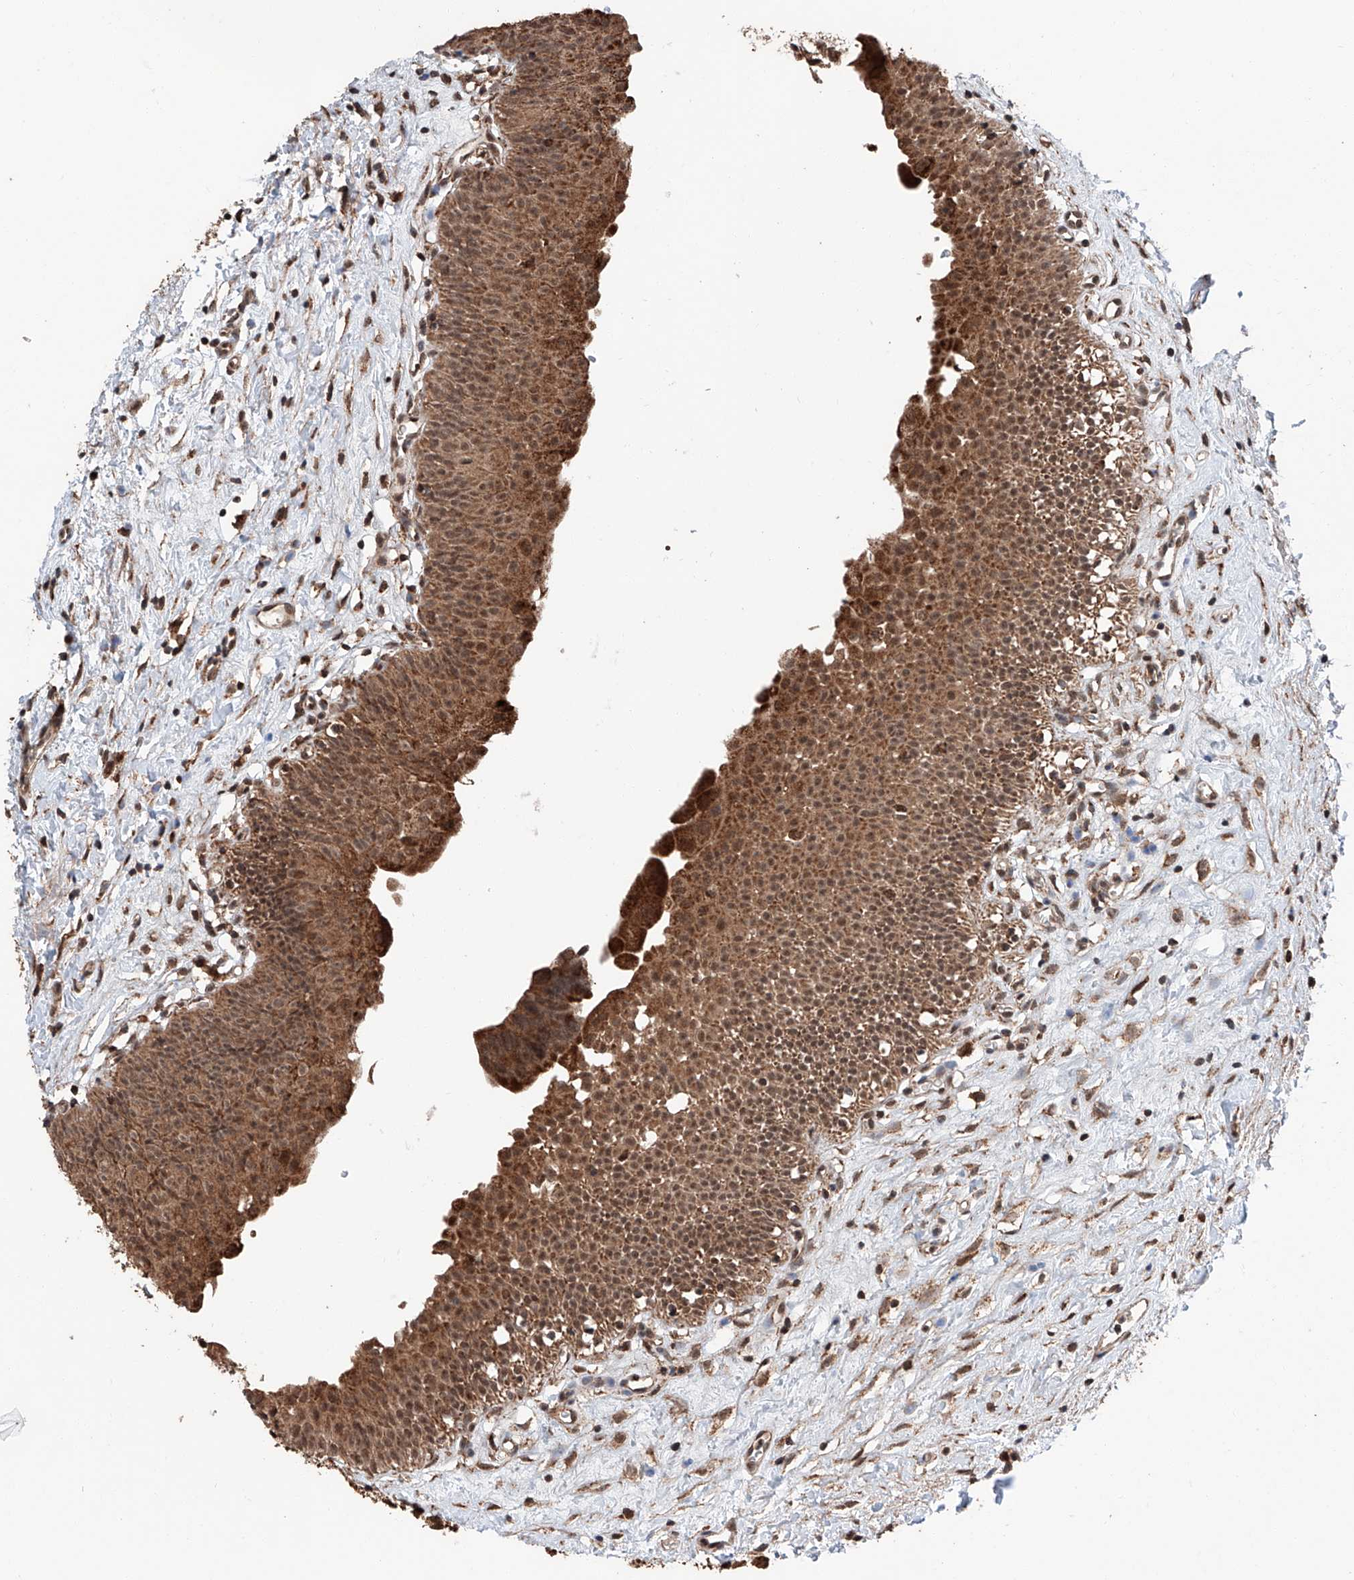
{"staining": {"intensity": "moderate", "quantity": ">75%", "location": "cytoplasmic/membranous"}, "tissue": "urinary bladder", "cell_type": "Urothelial cells", "image_type": "normal", "snomed": [{"axis": "morphology", "description": "Normal tissue, NOS"}, {"axis": "topography", "description": "Urinary bladder"}], "caption": "Protein expression analysis of benign urinary bladder displays moderate cytoplasmic/membranous positivity in about >75% of urothelial cells. (Stains: DAB (3,3'-diaminobenzidine) in brown, nuclei in blue, Microscopy: brightfield microscopy at high magnification).", "gene": "ZNF445", "patient": {"sex": "male", "age": 51}}